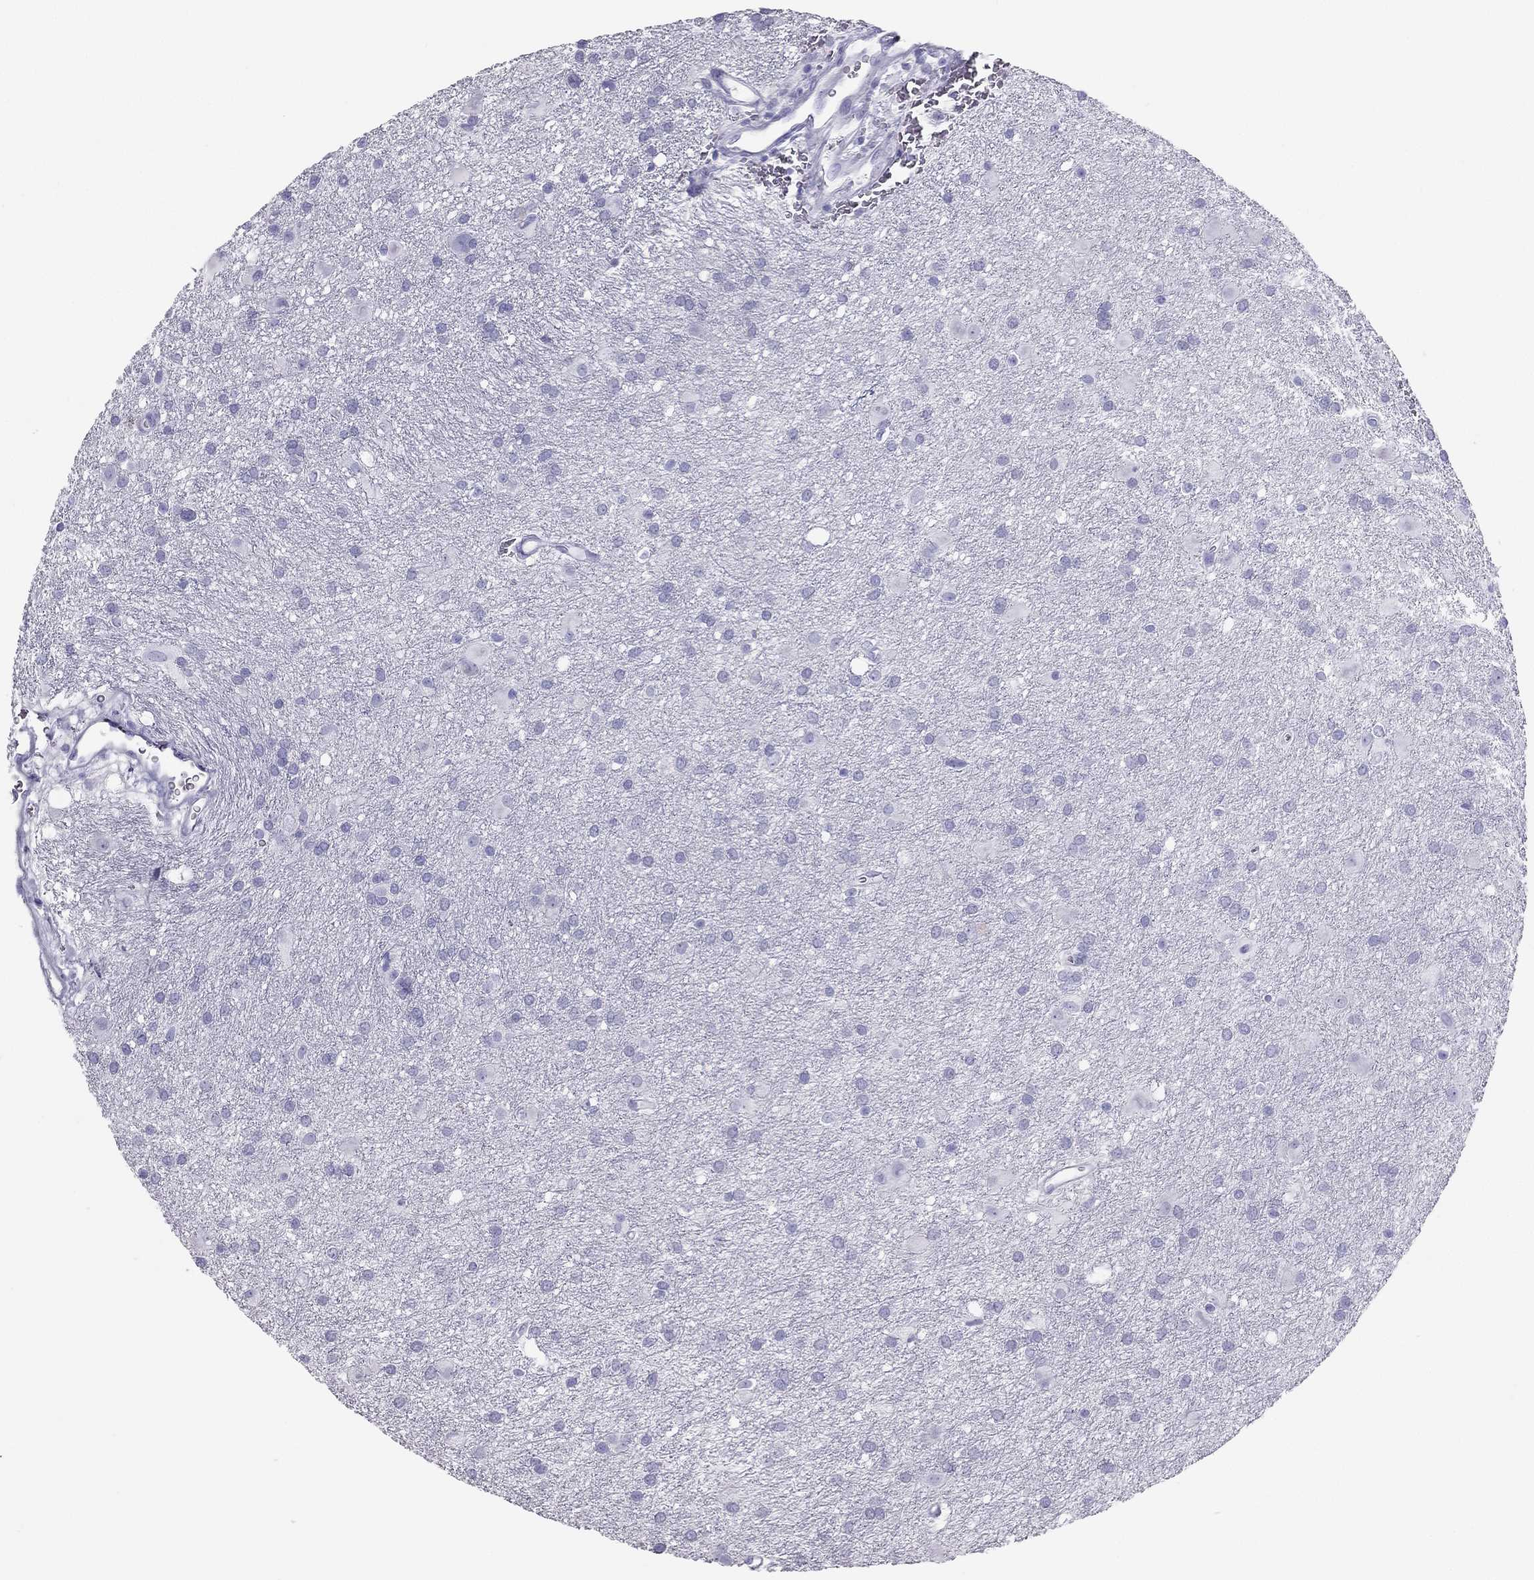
{"staining": {"intensity": "negative", "quantity": "none", "location": "none"}, "tissue": "glioma", "cell_type": "Tumor cells", "image_type": "cancer", "snomed": [{"axis": "morphology", "description": "Glioma, malignant, Low grade"}, {"axis": "topography", "description": "Brain"}], "caption": "A histopathology image of human glioma is negative for staining in tumor cells.", "gene": "PDE6A", "patient": {"sex": "male", "age": 58}}